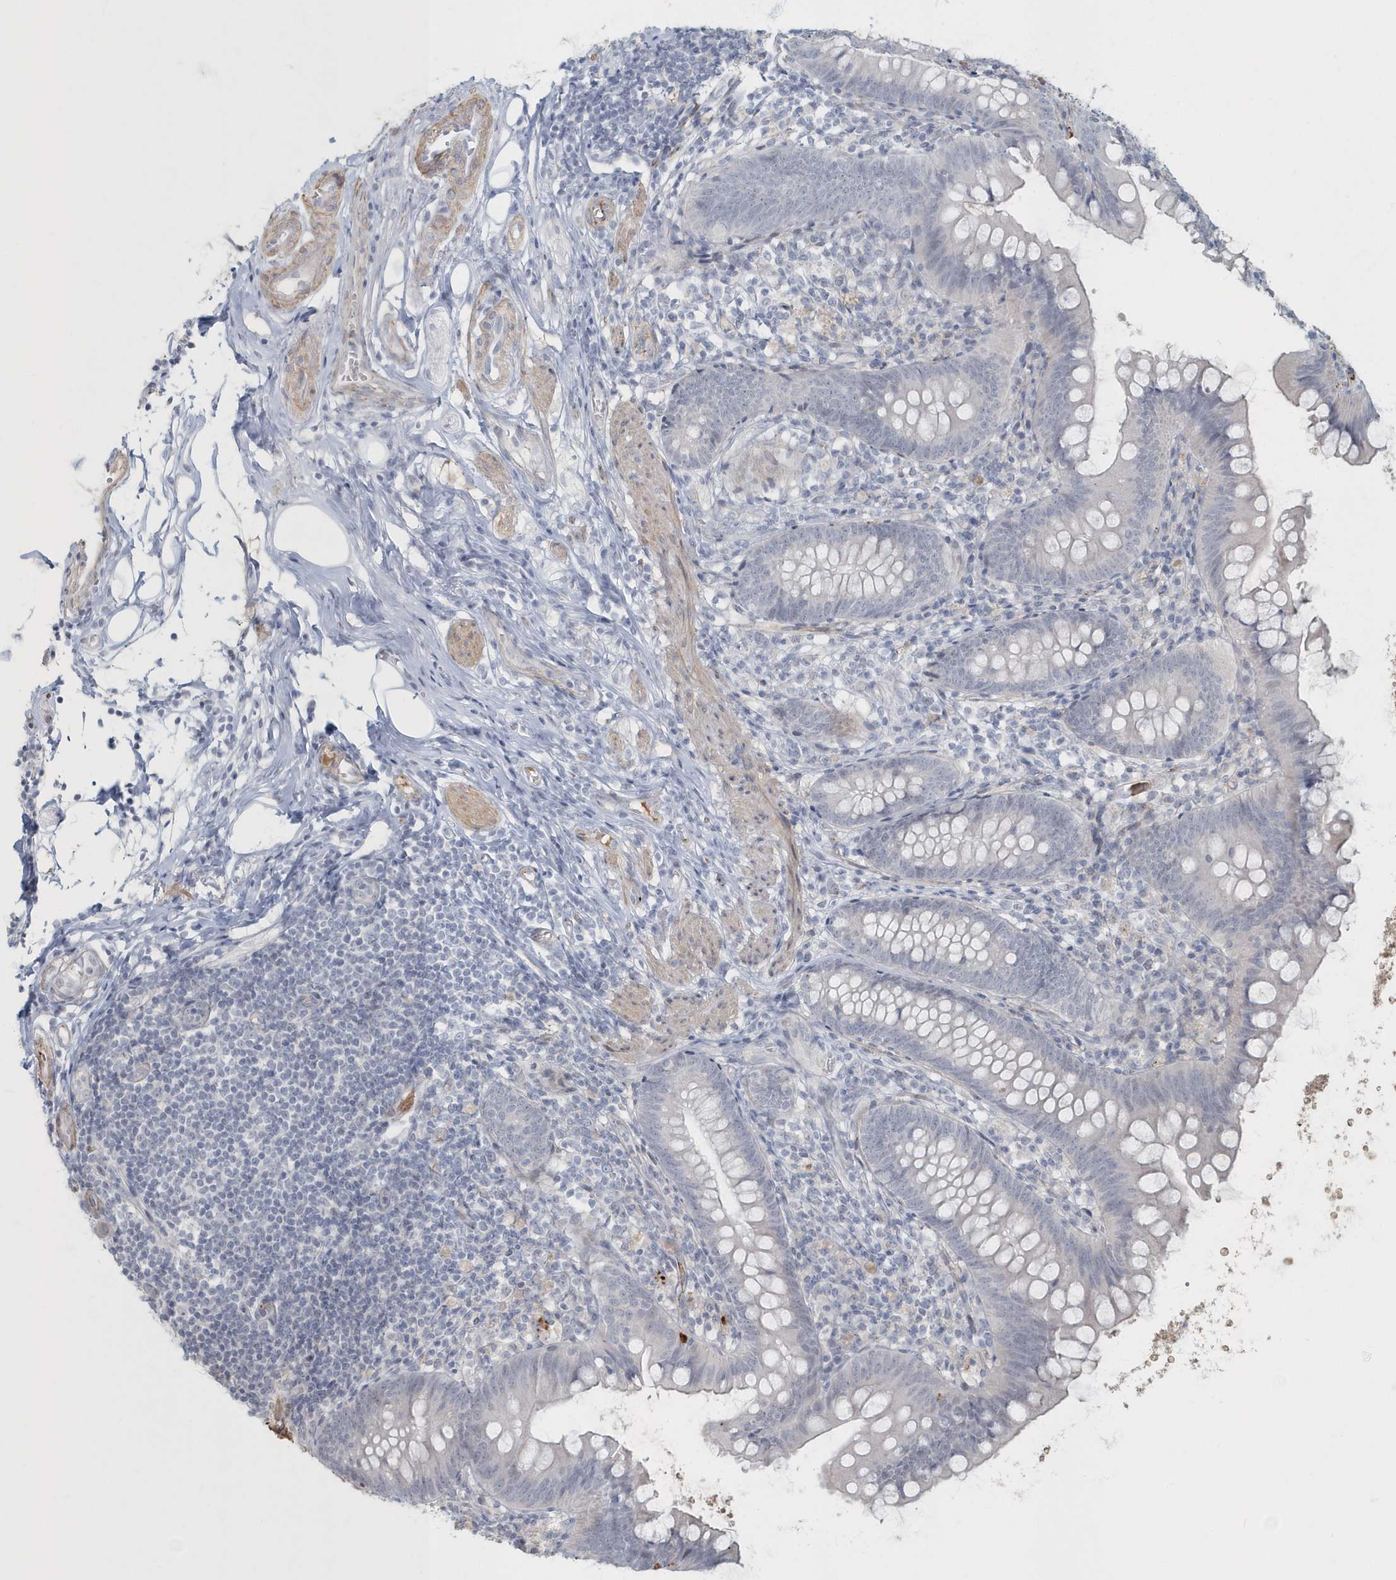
{"staining": {"intensity": "negative", "quantity": "none", "location": "none"}, "tissue": "appendix", "cell_type": "Glandular cells", "image_type": "normal", "snomed": [{"axis": "morphology", "description": "Normal tissue, NOS"}, {"axis": "topography", "description": "Appendix"}], "caption": "This is a image of immunohistochemistry (IHC) staining of benign appendix, which shows no staining in glandular cells. Brightfield microscopy of immunohistochemistry (IHC) stained with DAB (brown) and hematoxylin (blue), captured at high magnification.", "gene": "MYOT", "patient": {"sex": "female", "age": 62}}